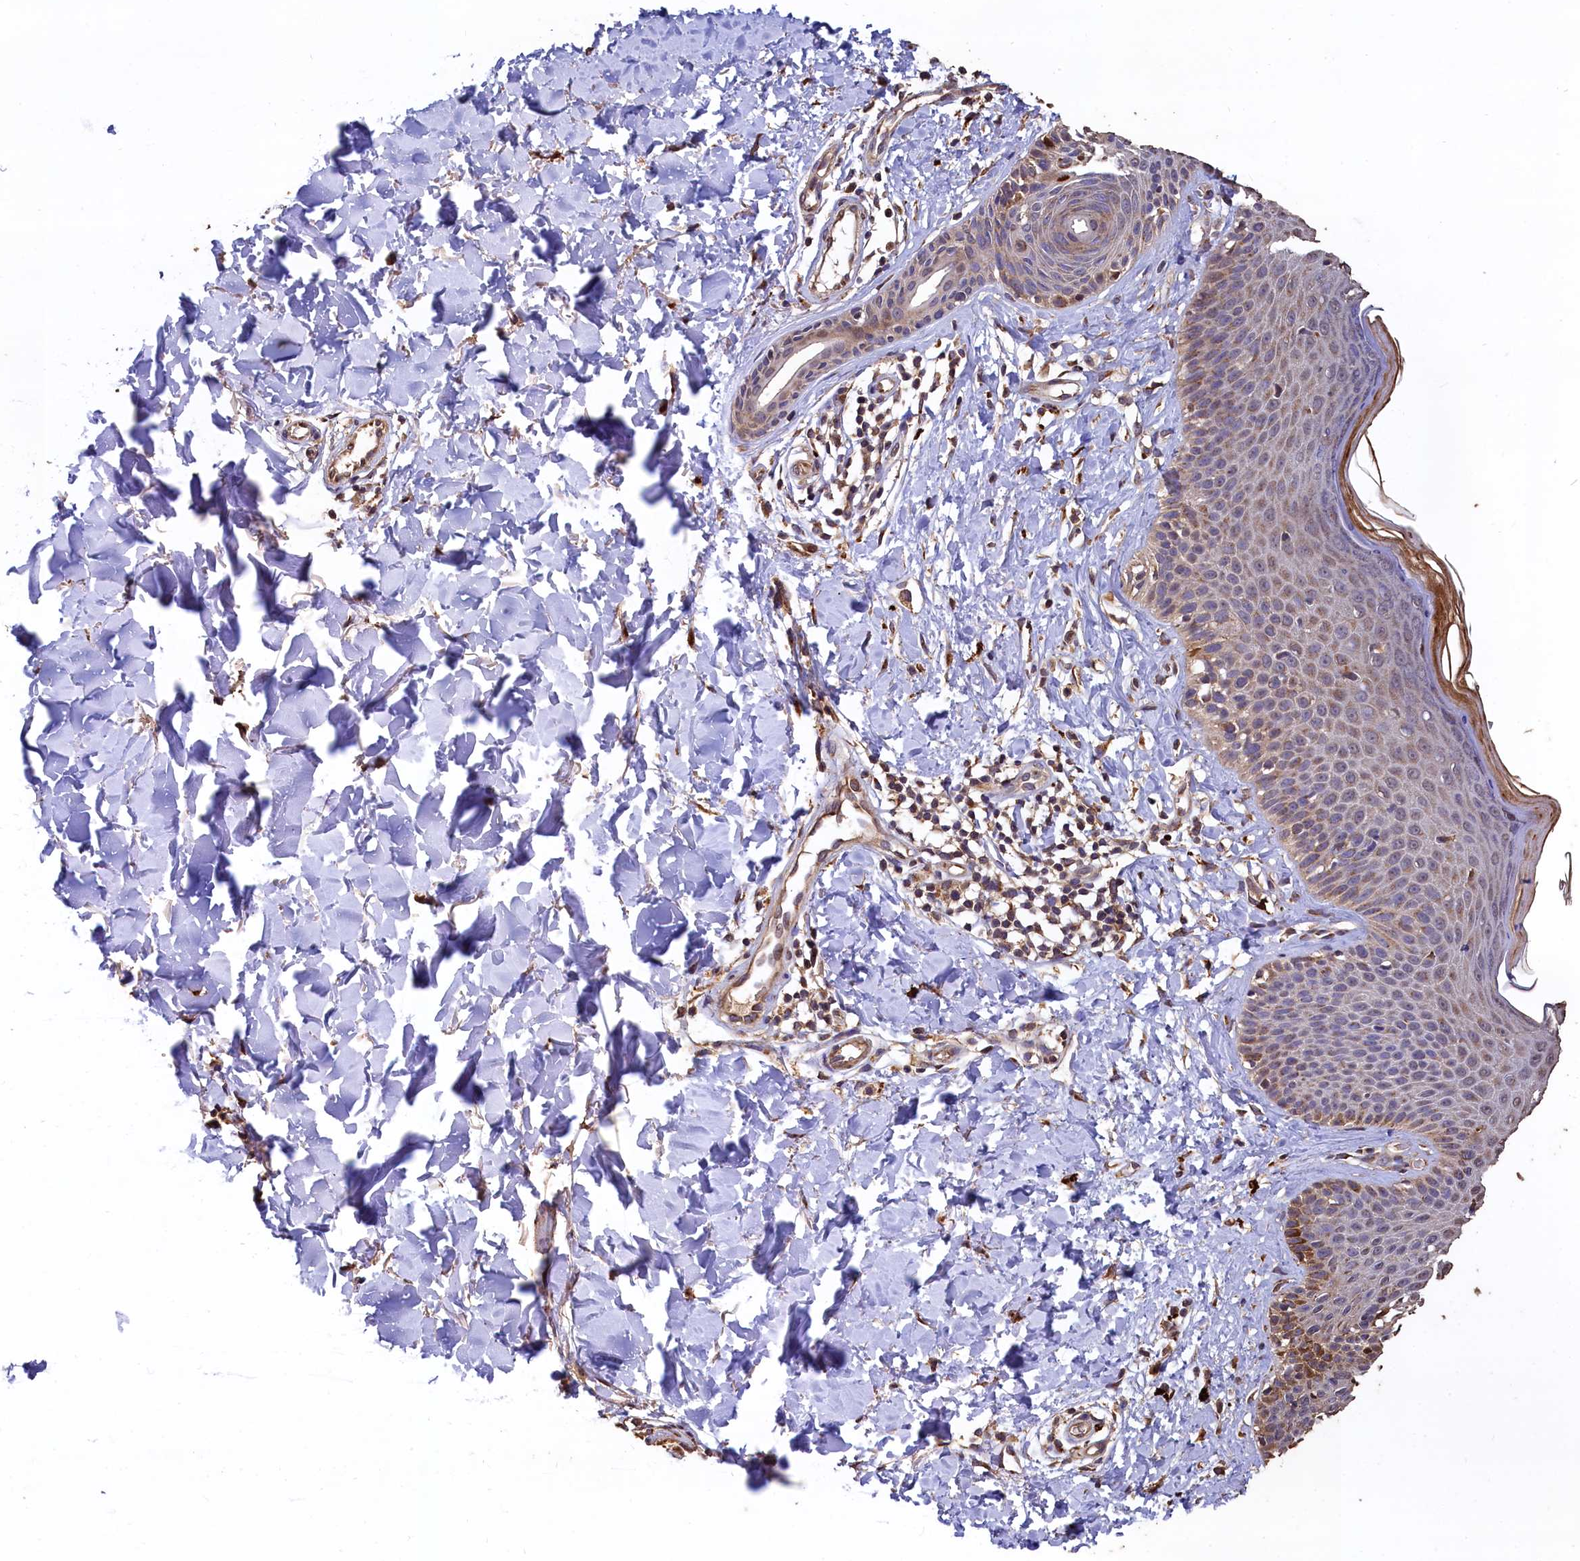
{"staining": {"intensity": "moderate", "quantity": ">75%", "location": "cytoplasmic/membranous"}, "tissue": "skin", "cell_type": "Fibroblasts", "image_type": "normal", "snomed": [{"axis": "morphology", "description": "Normal tissue, NOS"}, {"axis": "topography", "description": "Skin"}], "caption": "Moderate cytoplasmic/membranous expression for a protein is seen in approximately >75% of fibroblasts of unremarkable skin using IHC.", "gene": "LSM4", "patient": {"sex": "male", "age": 52}}